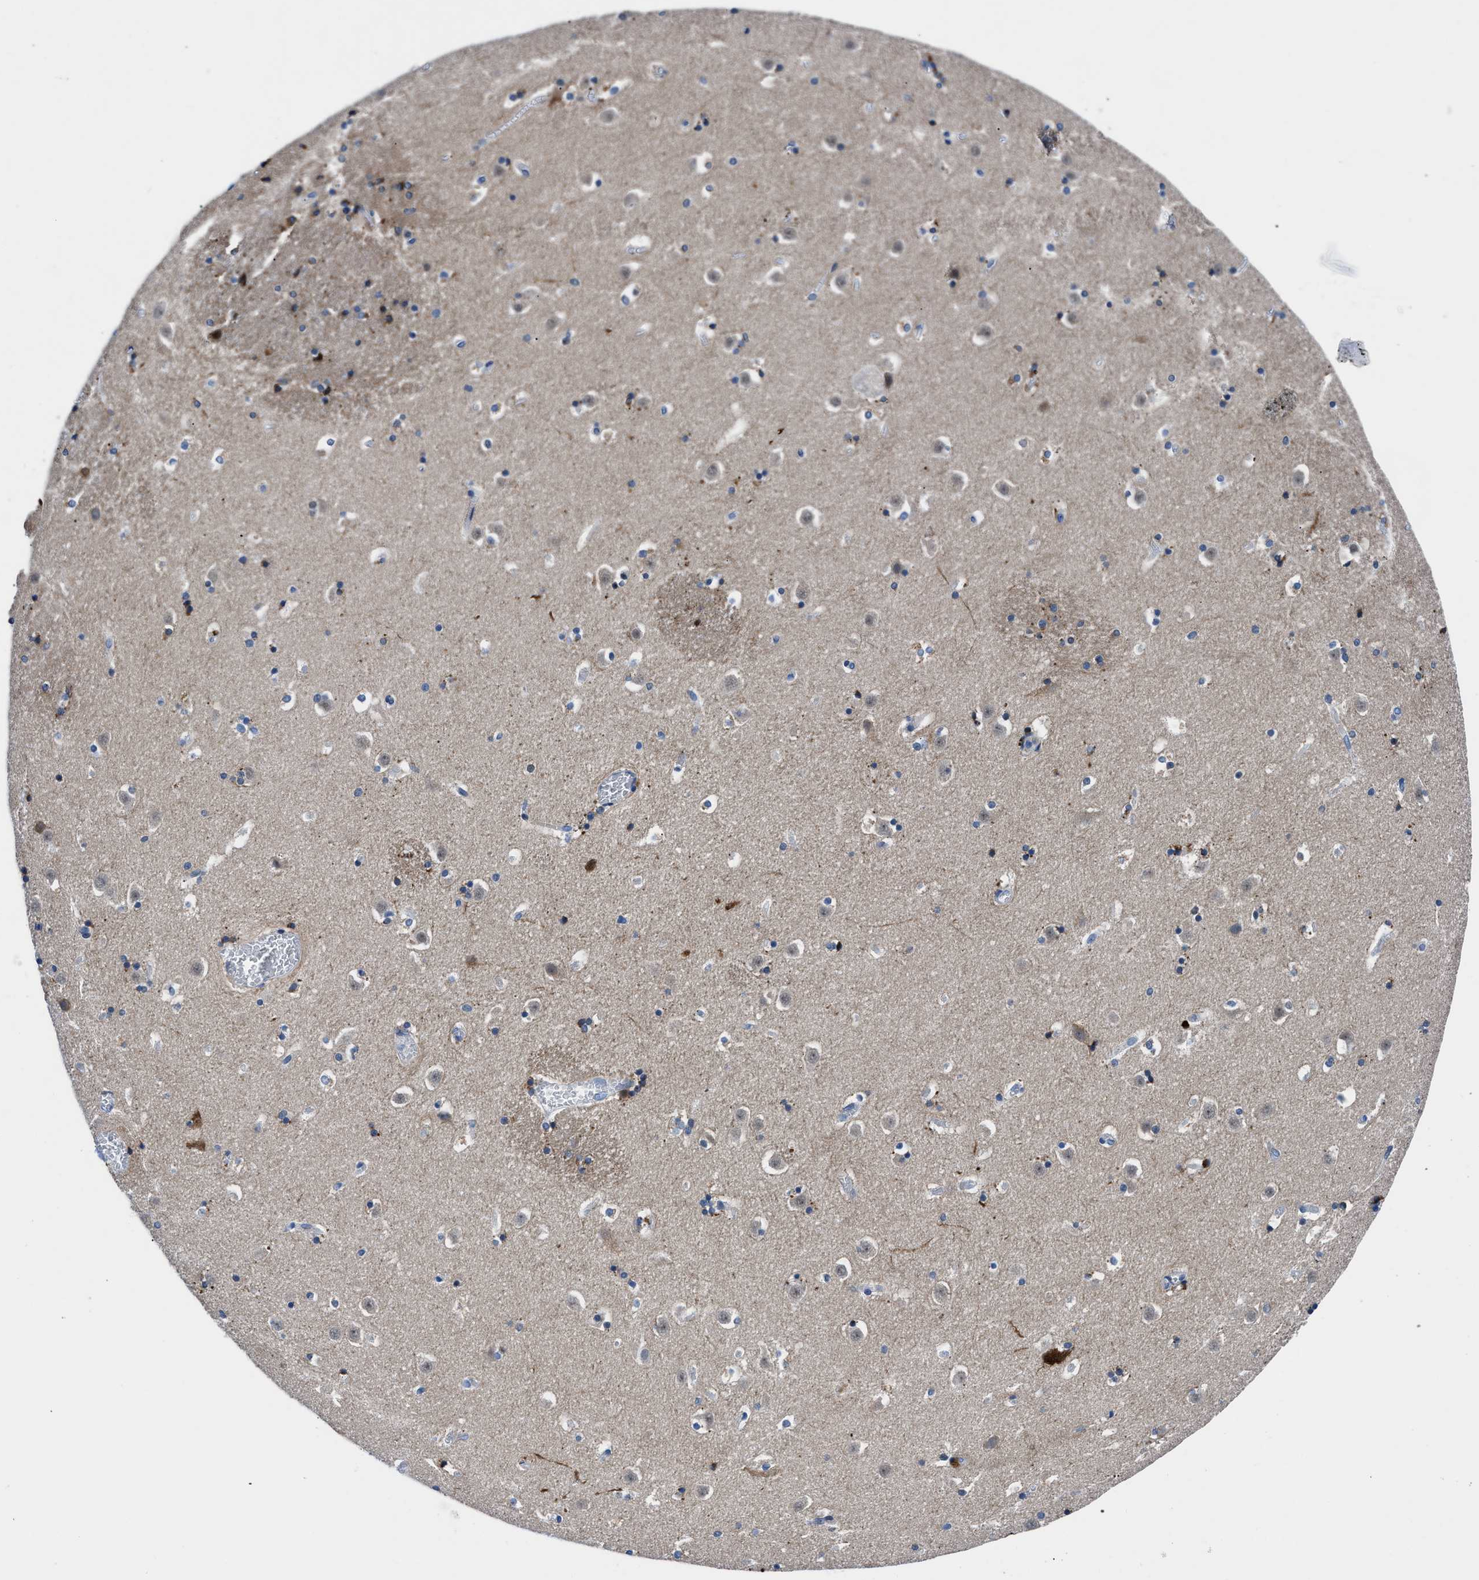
{"staining": {"intensity": "strong", "quantity": "25%-75%", "location": "cytoplasmic/membranous"}, "tissue": "caudate", "cell_type": "Glial cells", "image_type": "normal", "snomed": [{"axis": "morphology", "description": "Normal tissue, NOS"}, {"axis": "topography", "description": "Lateral ventricle wall"}], "caption": "Glial cells exhibit strong cytoplasmic/membranous staining in approximately 25%-75% of cells in benign caudate.", "gene": "UAP1", "patient": {"sex": "male", "age": 45}}